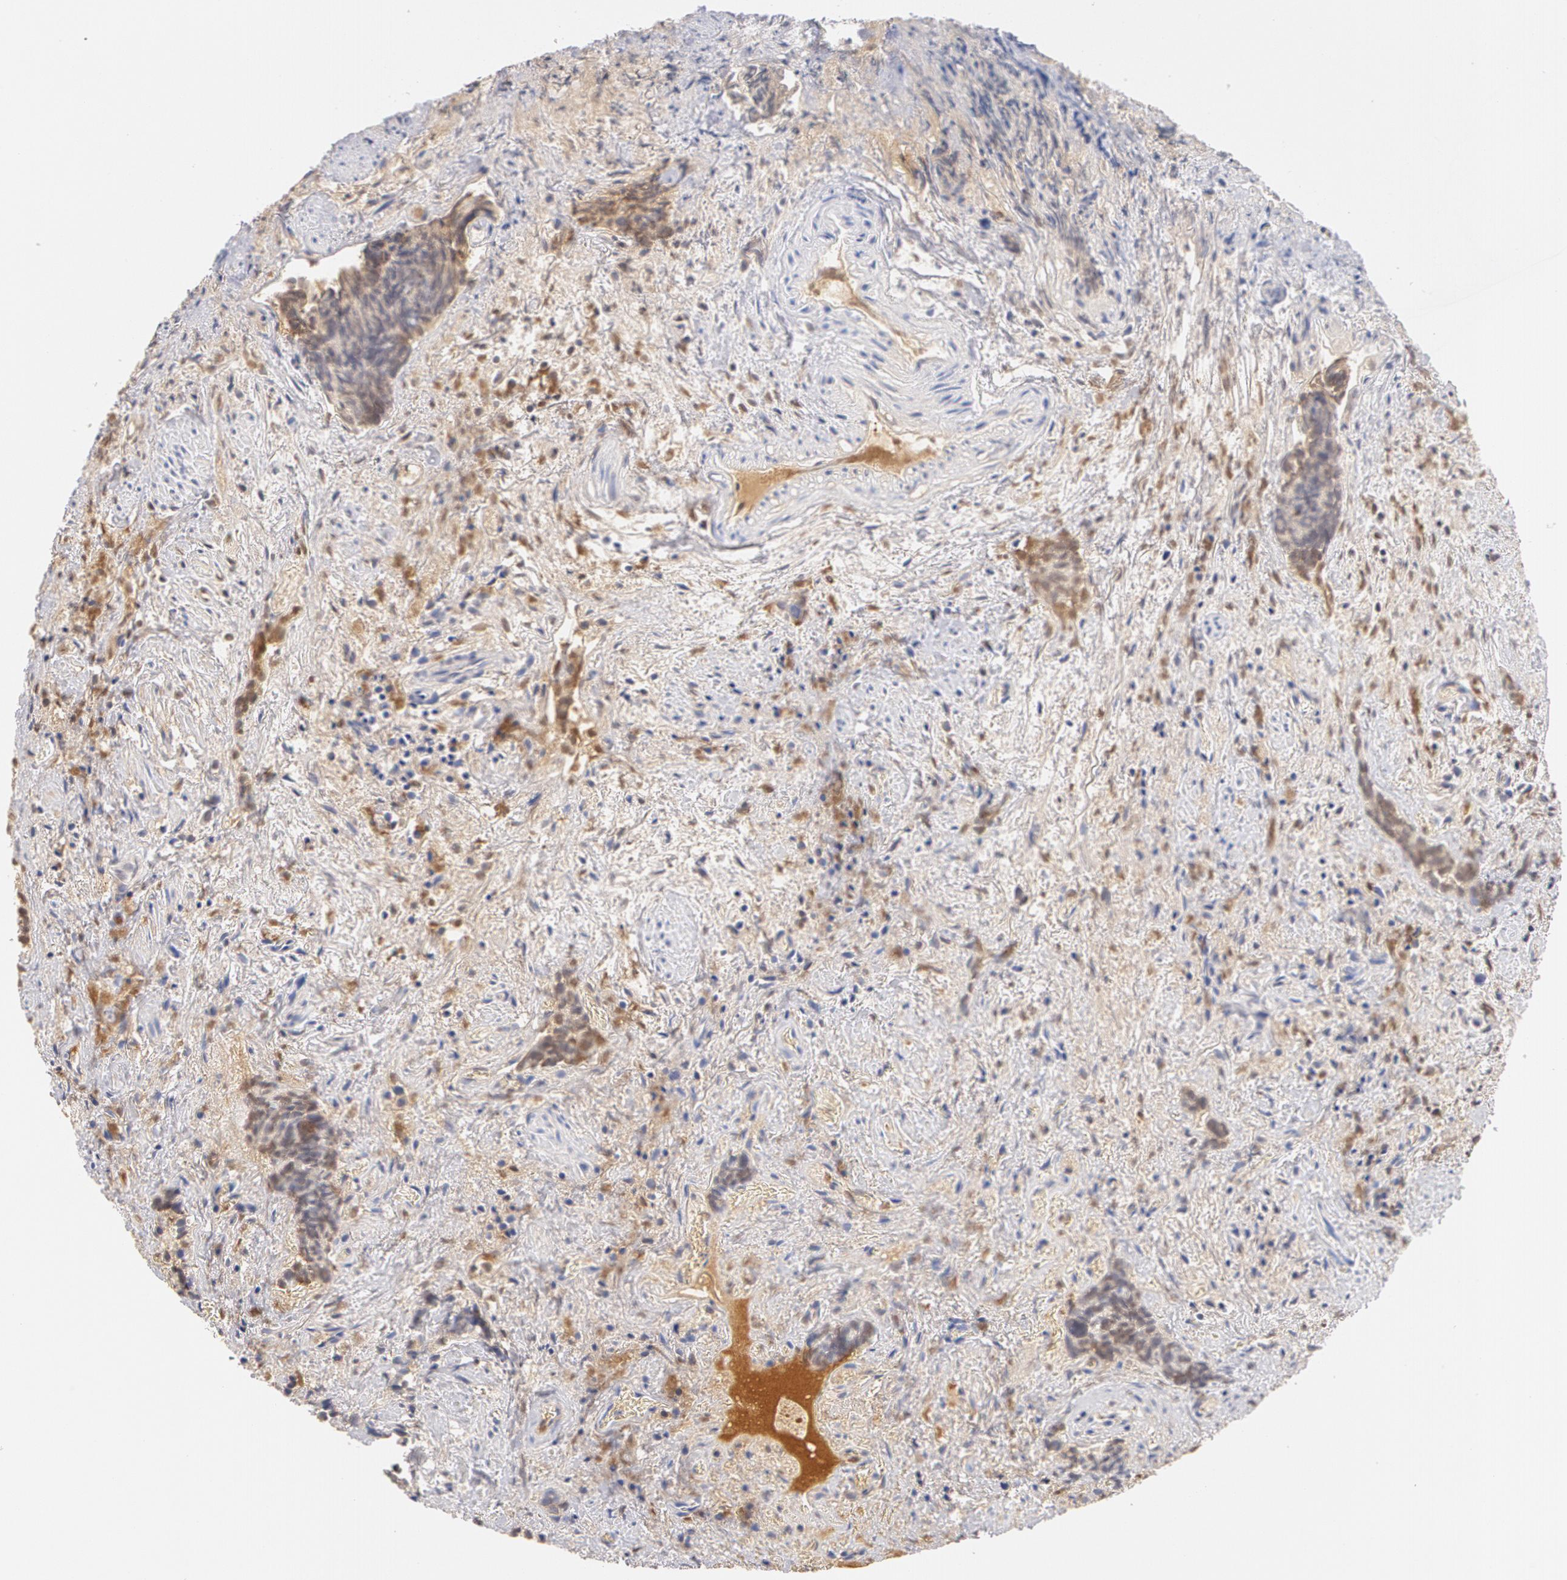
{"staining": {"intensity": "weak", "quantity": "25%-75%", "location": "cytoplasmic/membranous,nuclear"}, "tissue": "urothelial cancer", "cell_type": "Tumor cells", "image_type": "cancer", "snomed": [{"axis": "morphology", "description": "Urothelial carcinoma, High grade"}, {"axis": "topography", "description": "Urinary bladder"}], "caption": "High-power microscopy captured an IHC histopathology image of urothelial carcinoma (high-grade), revealing weak cytoplasmic/membranous and nuclear staining in about 25%-75% of tumor cells.", "gene": "GC", "patient": {"sex": "female", "age": 78}}